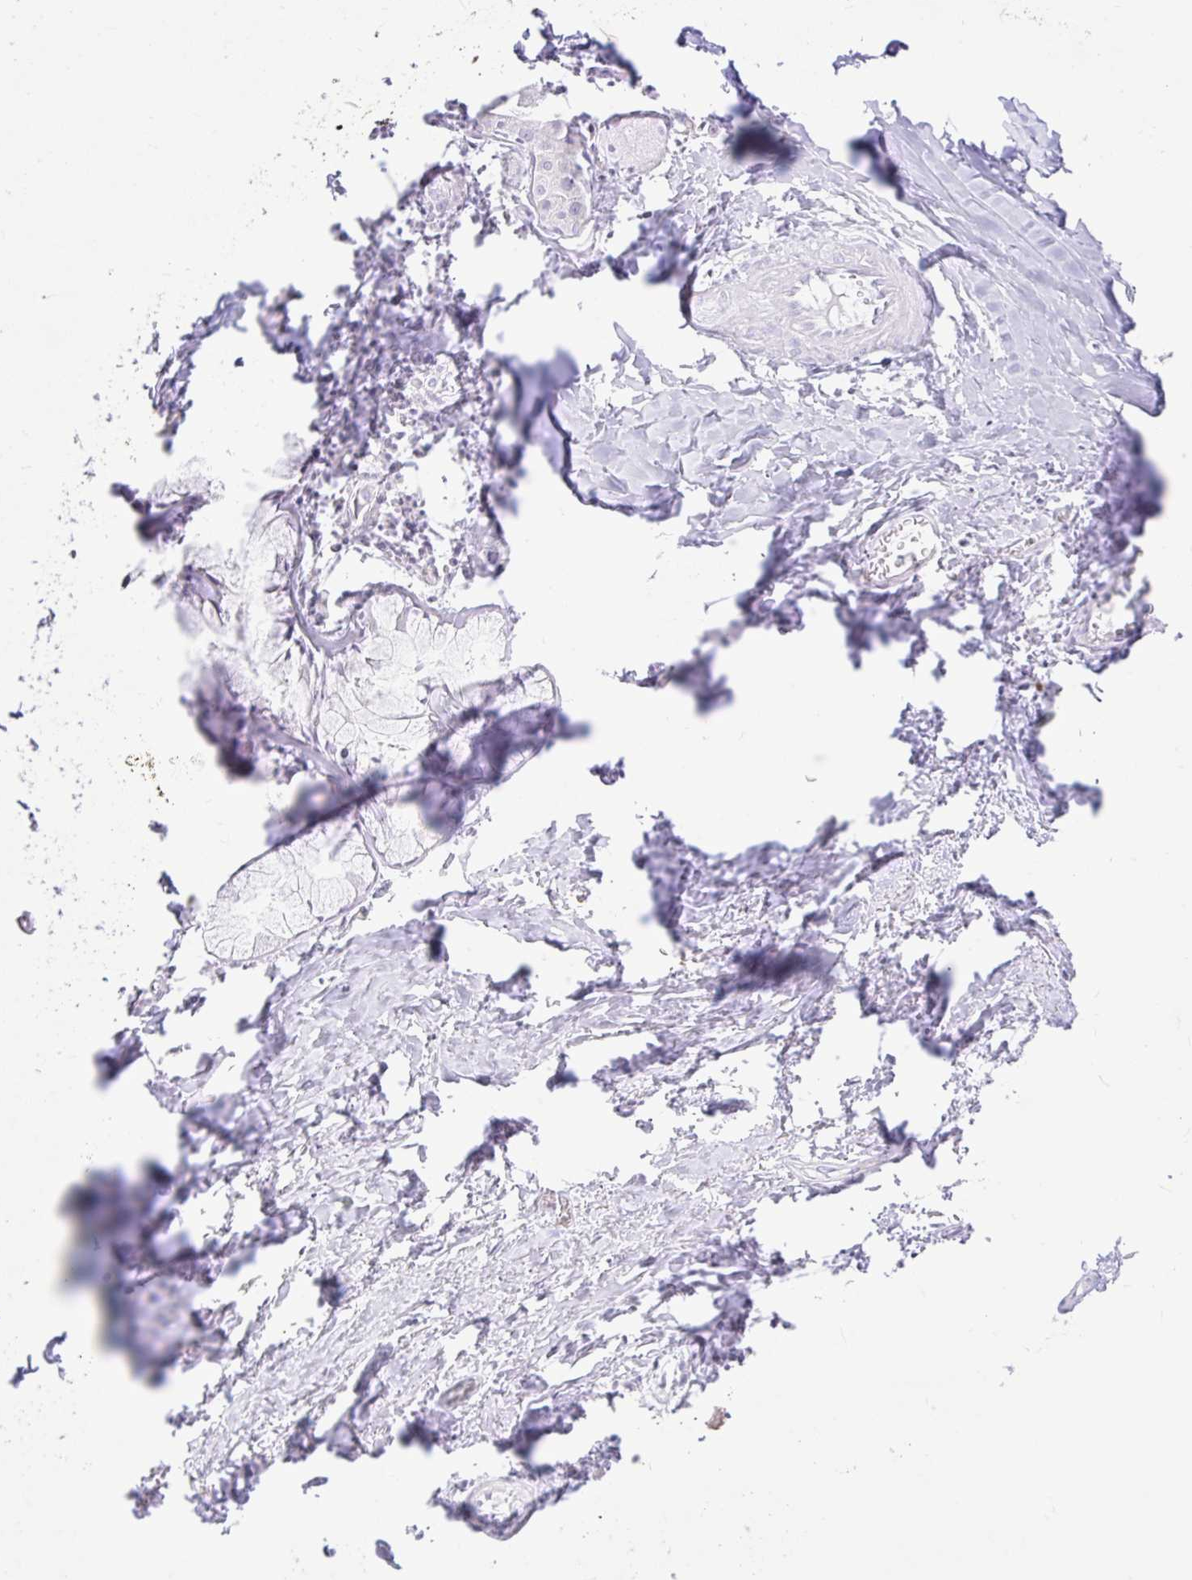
{"staining": {"intensity": "negative", "quantity": "none", "location": "none"}, "tissue": "adipose tissue", "cell_type": "Adipocytes", "image_type": "normal", "snomed": [{"axis": "morphology", "description": "Normal tissue, NOS"}, {"axis": "topography", "description": "Cartilage tissue"}], "caption": "The immunohistochemistry (IHC) image has no significant staining in adipocytes of adipose tissue. Nuclei are stained in blue.", "gene": "NDUFS2", "patient": {"sex": "male", "age": 57}}